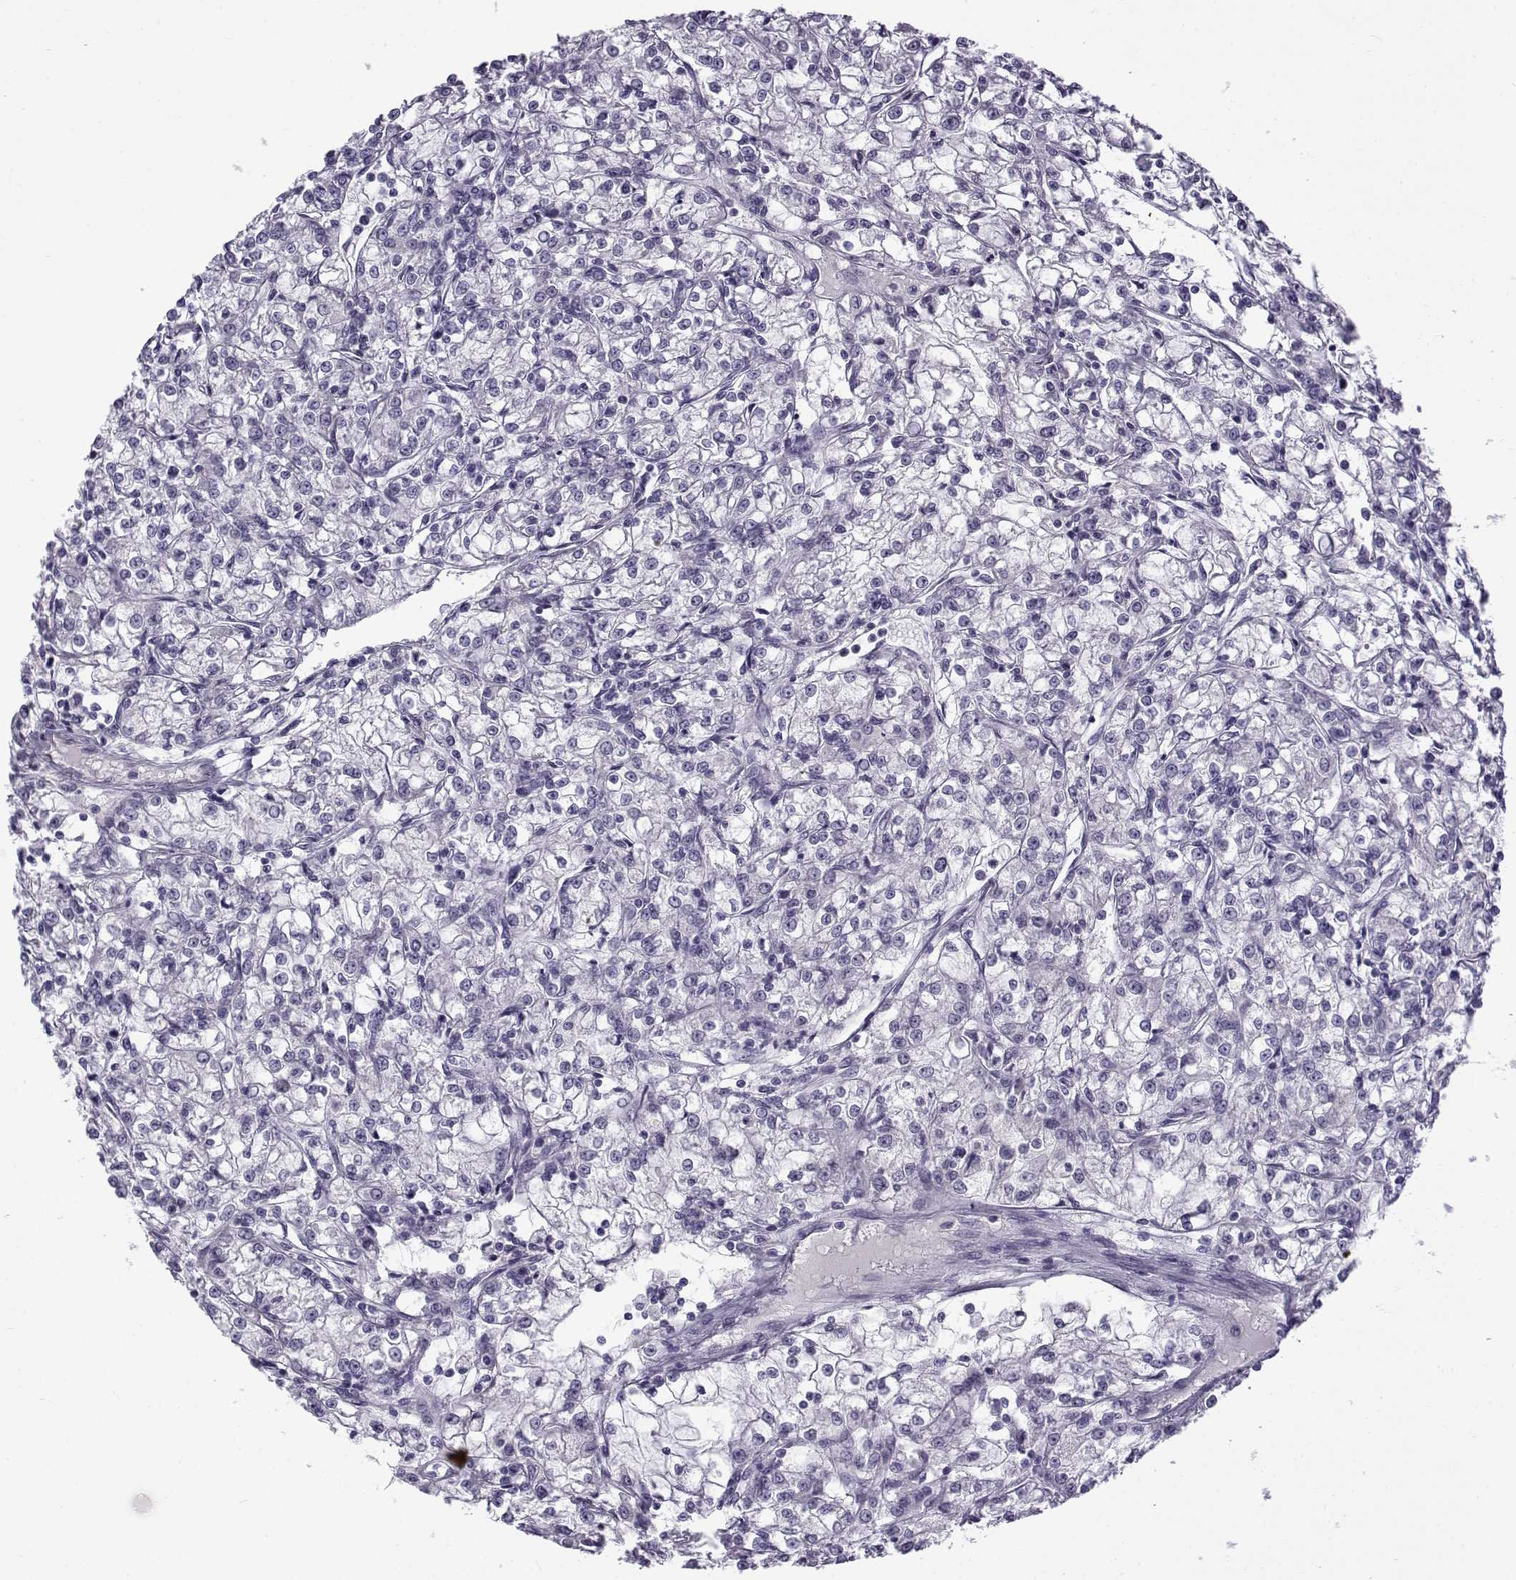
{"staining": {"intensity": "negative", "quantity": "none", "location": "none"}, "tissue": "renal cancer", "cell_type": "Tumor cells", "image_type": "cancer", "snomed": [{"axis": "morphology", "description": "Adenocarcinoma, NOS"}, {"axis": "topography", "description": "Kidney"}], "caption": "Immunohistochemistry (IHC) photomicrograph of renal cancer stained for a protein (brown), which demonstrates no positivity in tumor cells. (DAB (3,3'-diaminobenzidine) IHC, high magnification).", "gene": "GTSF1L", "patient": {"sex": "female", "age": 59}}